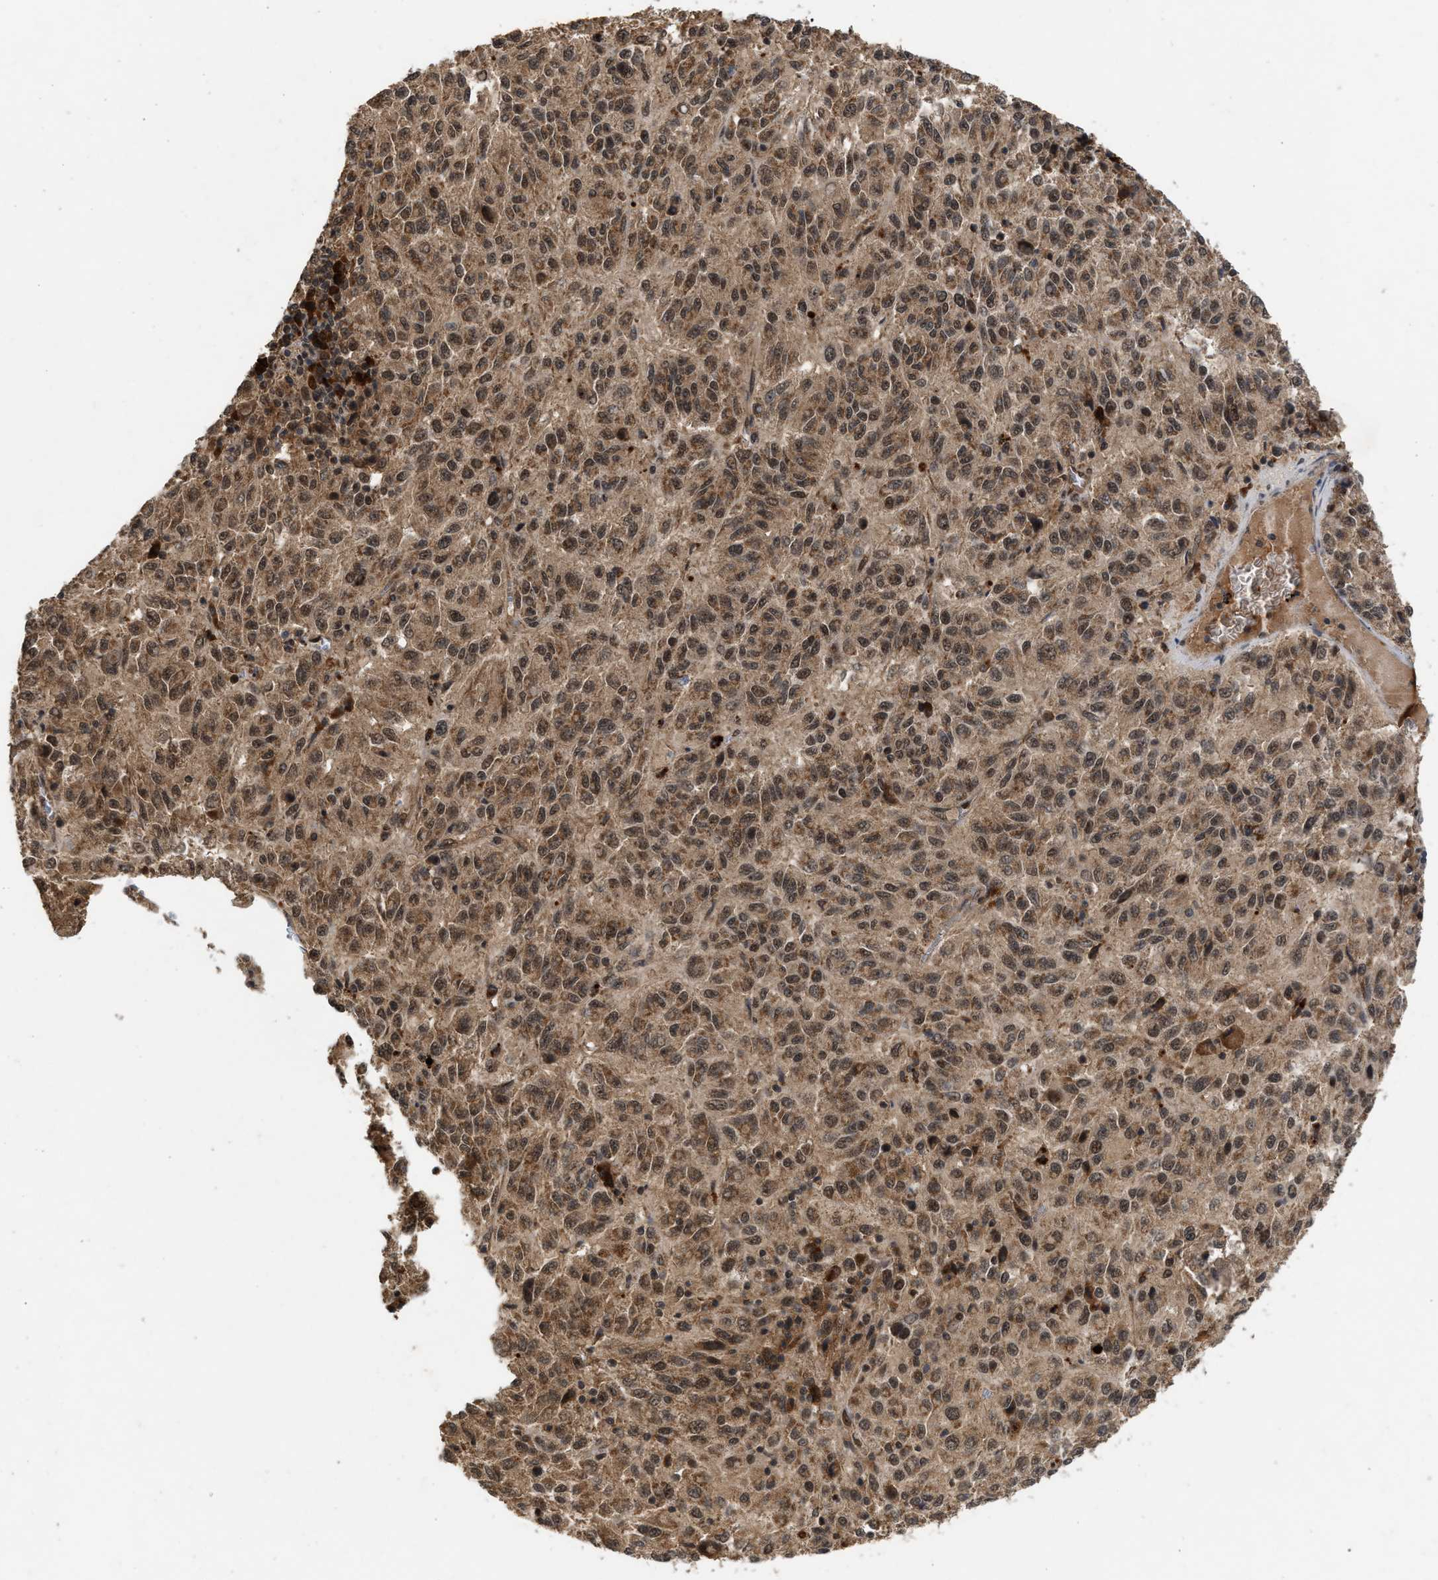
{"staining": {"intensity": "moderate", "quantity": ">75%", "location": "cytoplasmic/membranous,nuclear"}, "tissue": "melanoma", "cell_type": "Tumor cells", "image_type": "cancer", "snomed": [{"axis": "morphology", "description": "Malignant melanoma, Metastatic site"}, {"axis": "topography", "description": "Lung"}], "caption": "Human malignant melanoma (metastatic site) stained for a protein (brown) exhibits moderate cytoplasmic/membranous and nuclear positive staining in about >75% of tumor cells.", "gene": "RUSC2", "patient": {"sex": "male", "age": 64}}